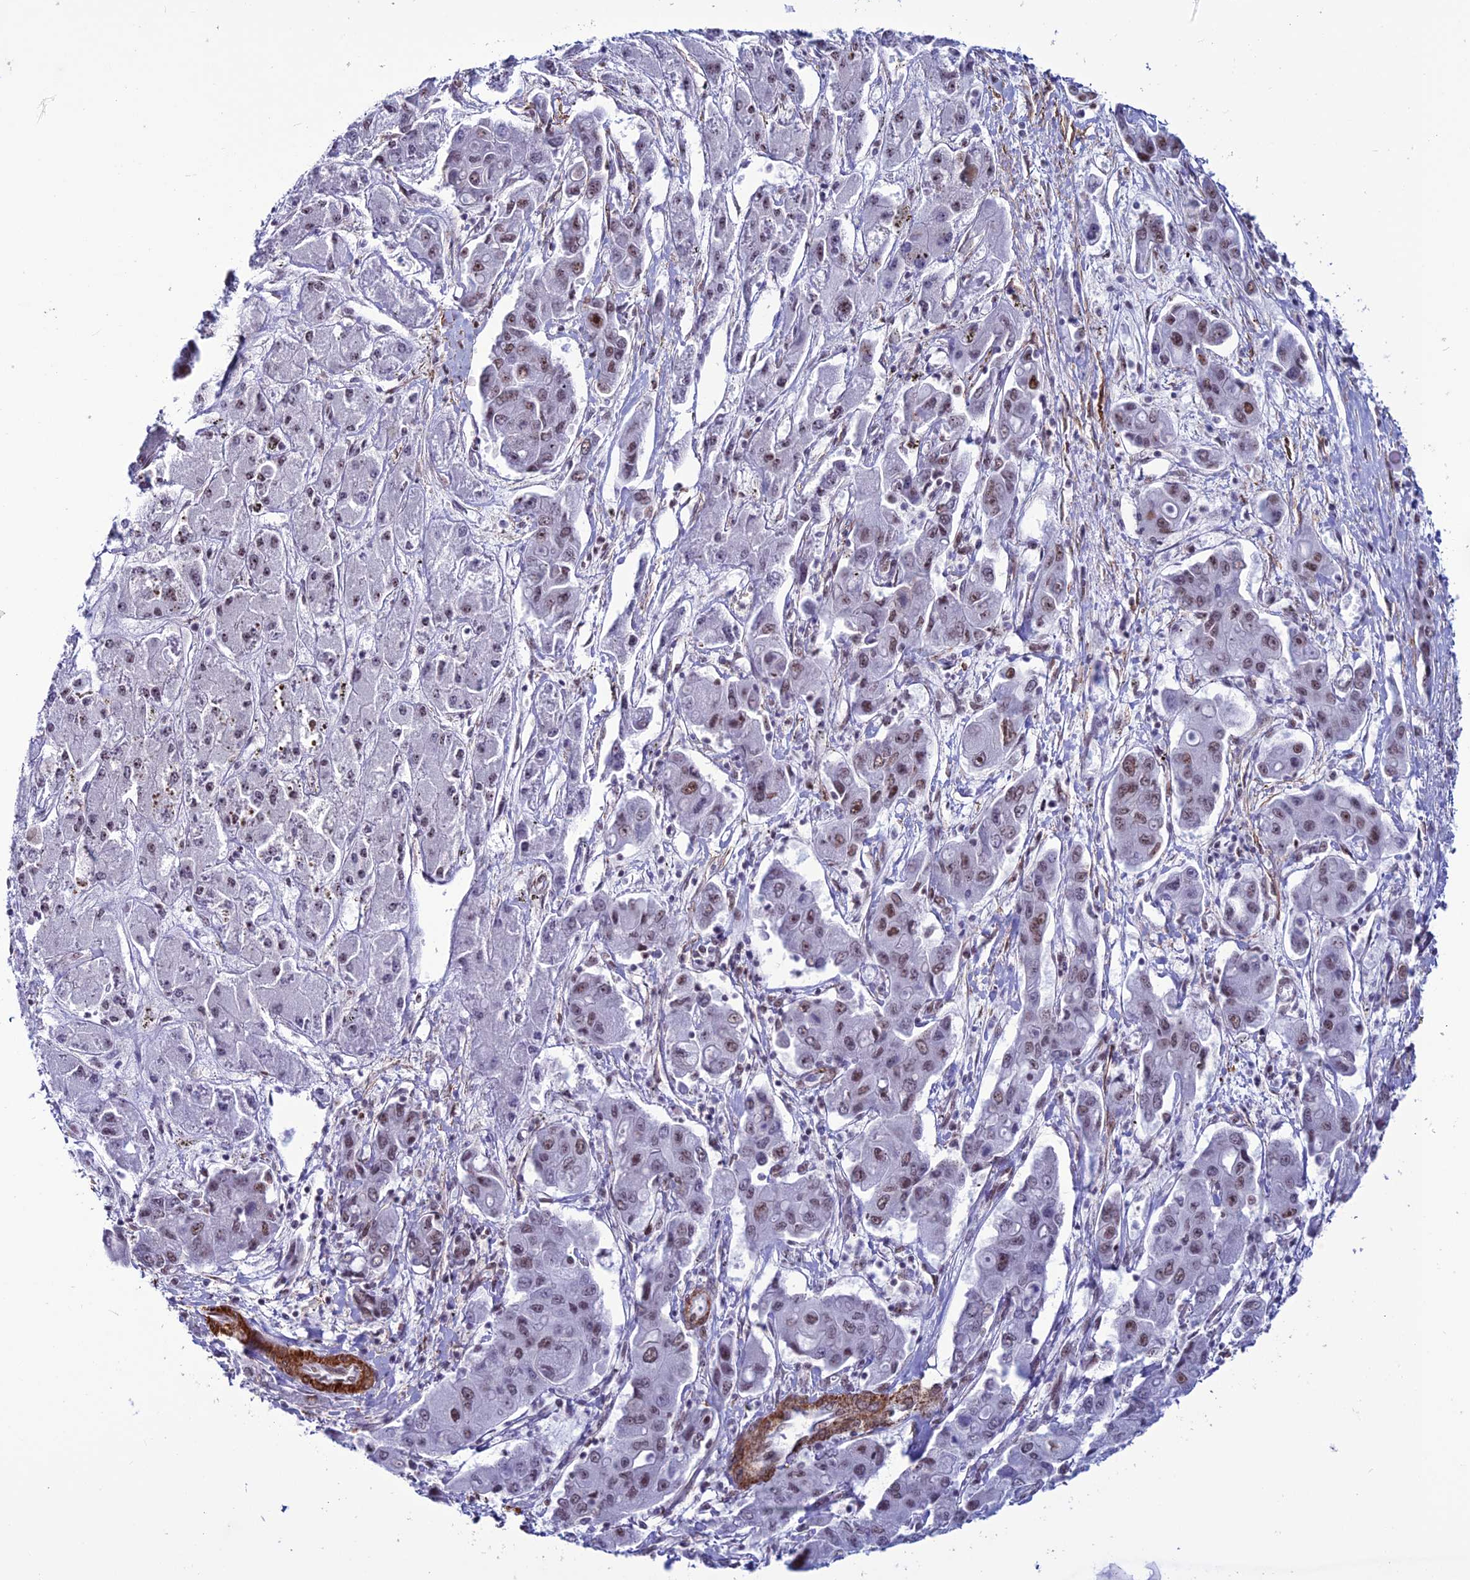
{"staining": {"intensity": "moderate", "quantity": ">75%", "location": "nuclear"}, "tissue": "liver cancer", "cell_type": "Tumor cells", "image_type": "cancer", "snomed": [{"axis": "morphology", "description": "Cholangiocarcinoma"}, {"axis": "topography", "description": "Liver"}], "caption": "Moderate nuclear positivity is identified in about >75% of tumor cells in liver cholangiocarcinoma.", "gene": "U2AF1", "patient": {"sex": "male", "age": 67}}